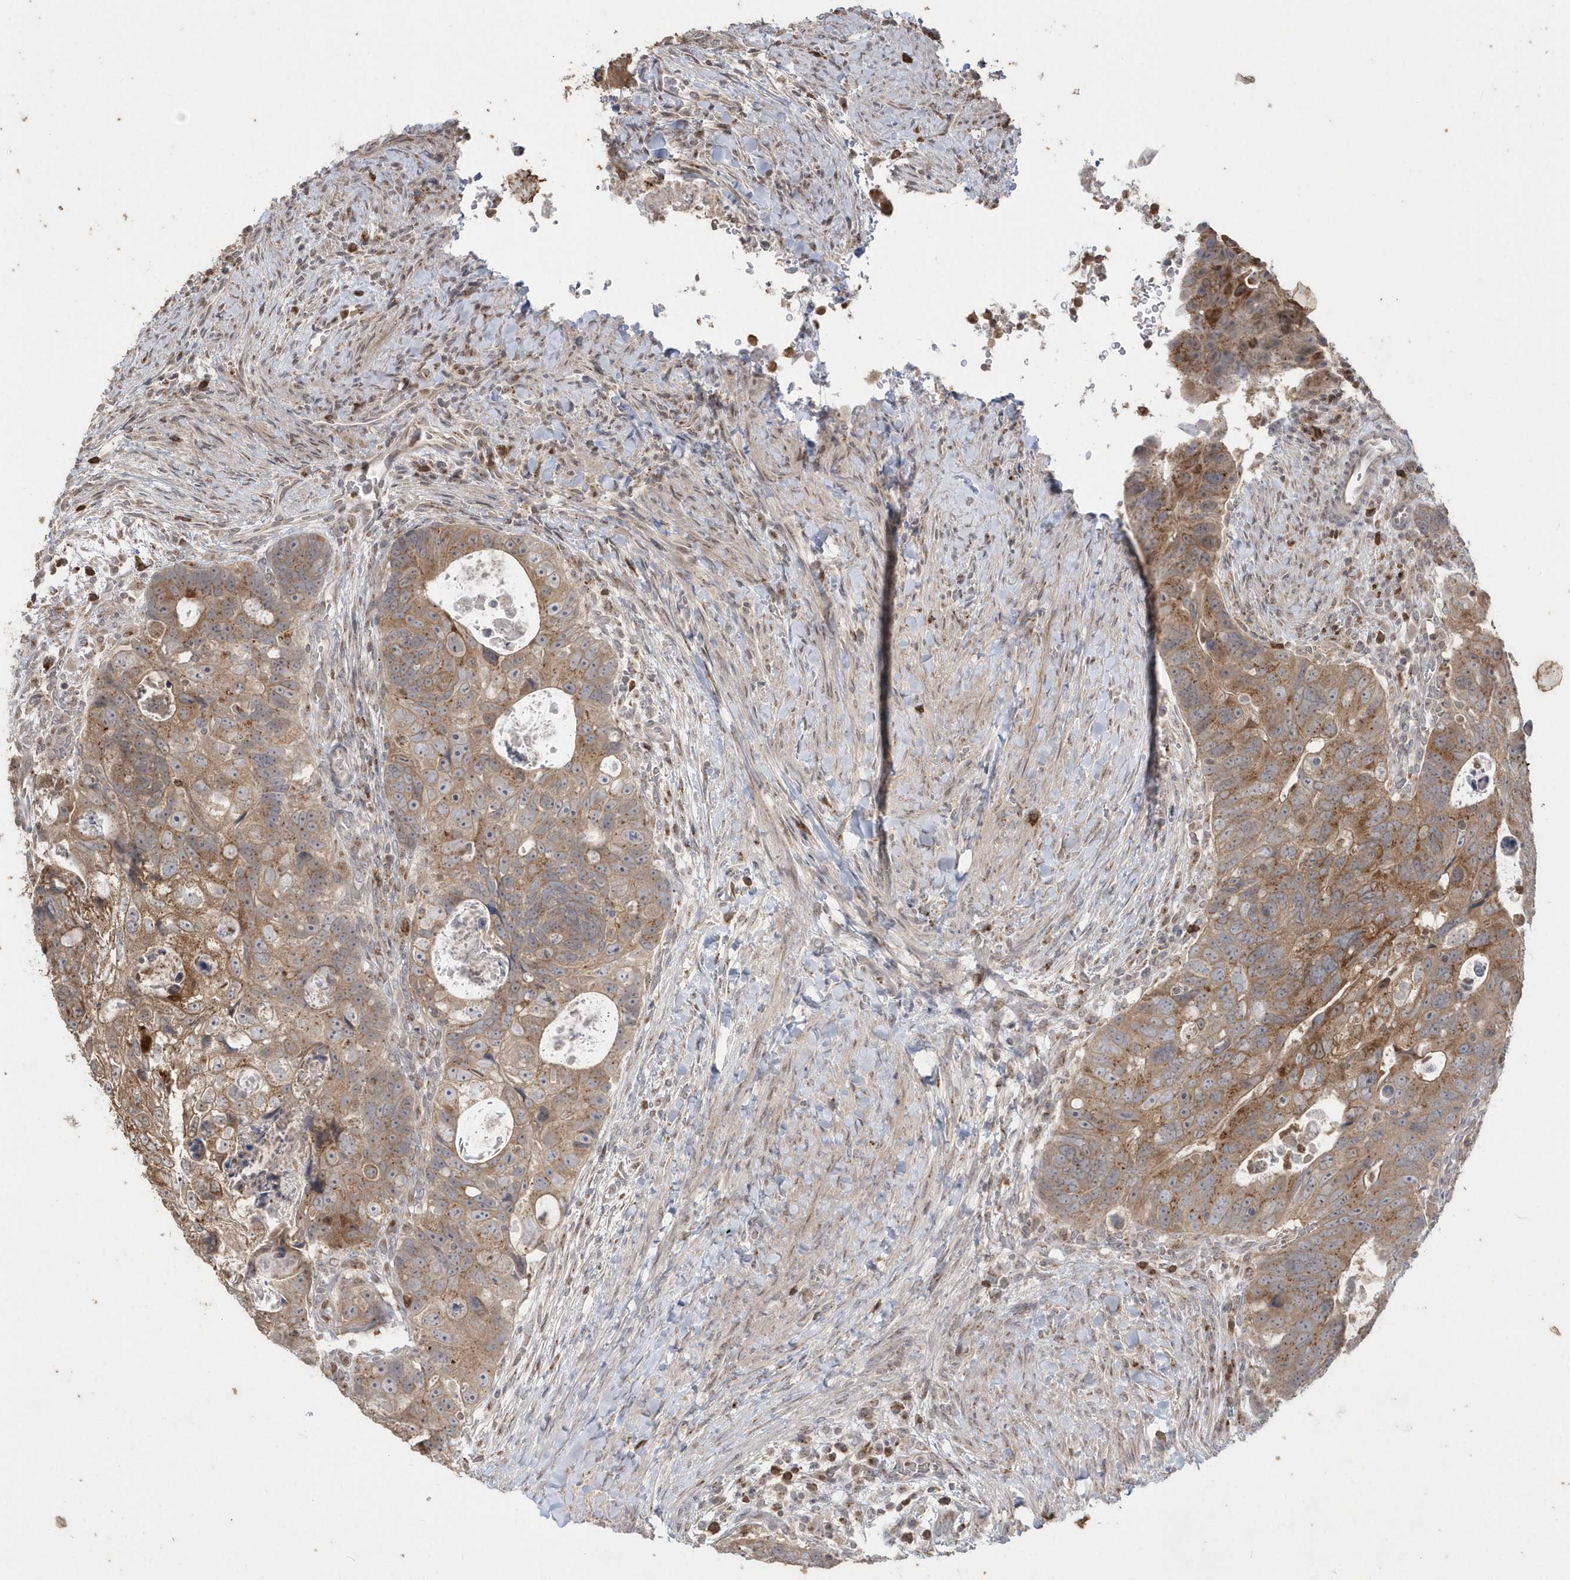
{"staining": {"intensity": "moderate", "quantity": ">75%", "location": "cytoplasmic/membranous"}, "tissue": "colorectal cancer", "cell_type": "Tumor cells", "image_type": "cancer", "snomed": [{"axis": "morphology", "description": "Adenocarcinoma, NOS"}, {"axis": "topography", "description": "Rectum"}], "caption": "A micrograph showing moderate cytoplasmic/membranous expression in approximately >75% of tumor cells in adenocarcinoma (colorectal), as visualized by brown immunohistochemical staining.", "gene": "GEMIN6", "patient": {"sex": "male", "age": 59}}